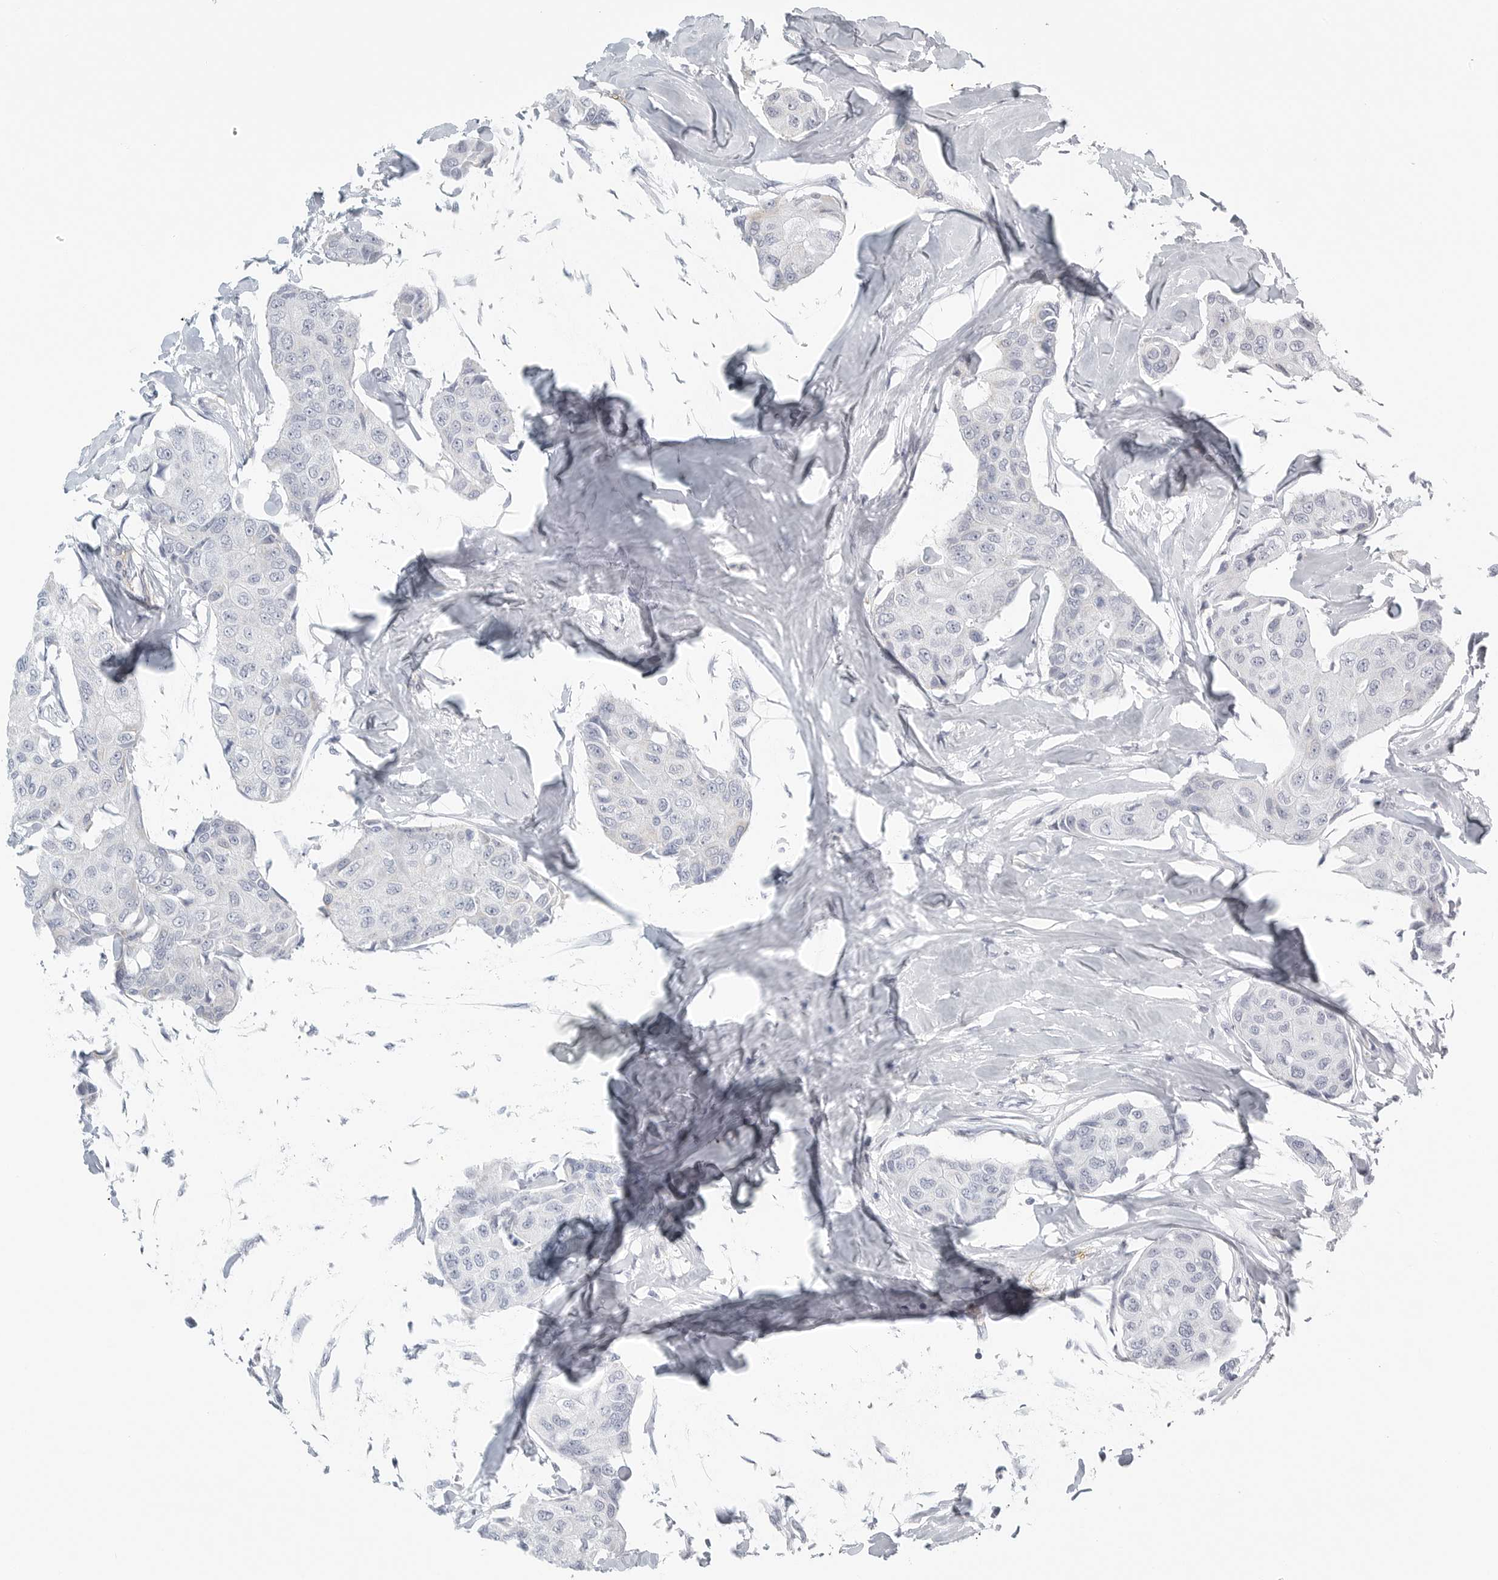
{"staining": {"intensity": "negative", "quantity": "none", "location": "none"}, "tissue": "breast cancer", "cell_type": "Tumor cells", "image_type": "cancer", "snomed": [{"axis": "morphology", "description": "Duct carcinoma"}, {"axis": "topography", "description": "Breast"}], "caption": "Breast cancer (infiltrating ductal carcinoma) was stained to show a protein in brown. There is no significant positivity in tumor cells.", "gene": "TNR", "patient": {"sex": "female", "age": 80}}